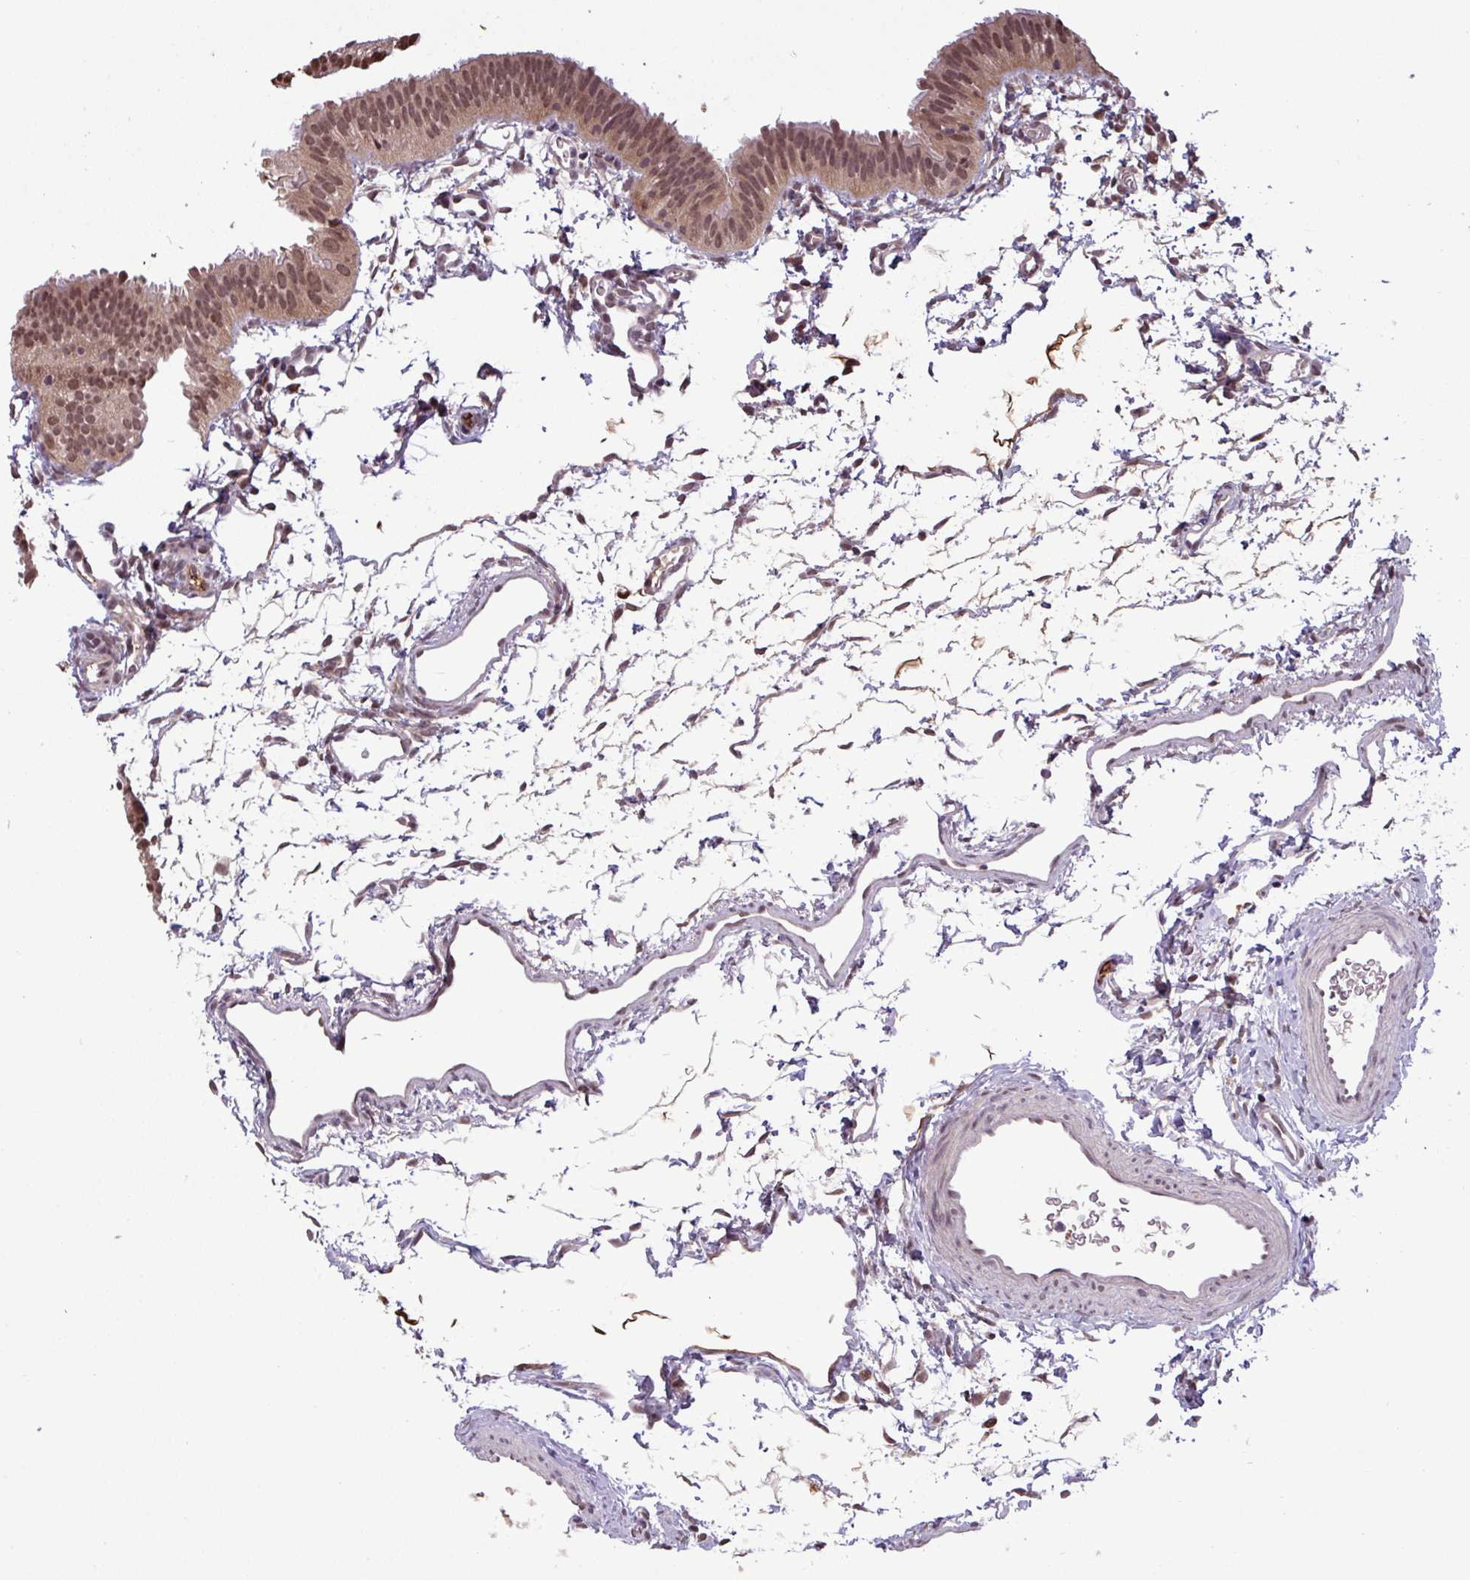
{"staining": {"intensity": "moderate", "quantity": ">75%", "location": "cytoplasmic/membranous,nuclear"}, "tissue": "fallopian tube", "cell_type": "Glandular cells", "image_type": "normal", "snomed": [{"axis": "morphology", "description": "Normal tissue, NOS"}, {"axis": "topography", "description": "Fallopian tube"}], "caption": "About >75% of glandular cells in unremarkable fallopian tube display moderate cytoplasmic/membranous,nuclear protein positivity as visualized by brown immunohistochemical staining.", "gene": "NOB1", "patient": {"sex": "female", "age": 35}}